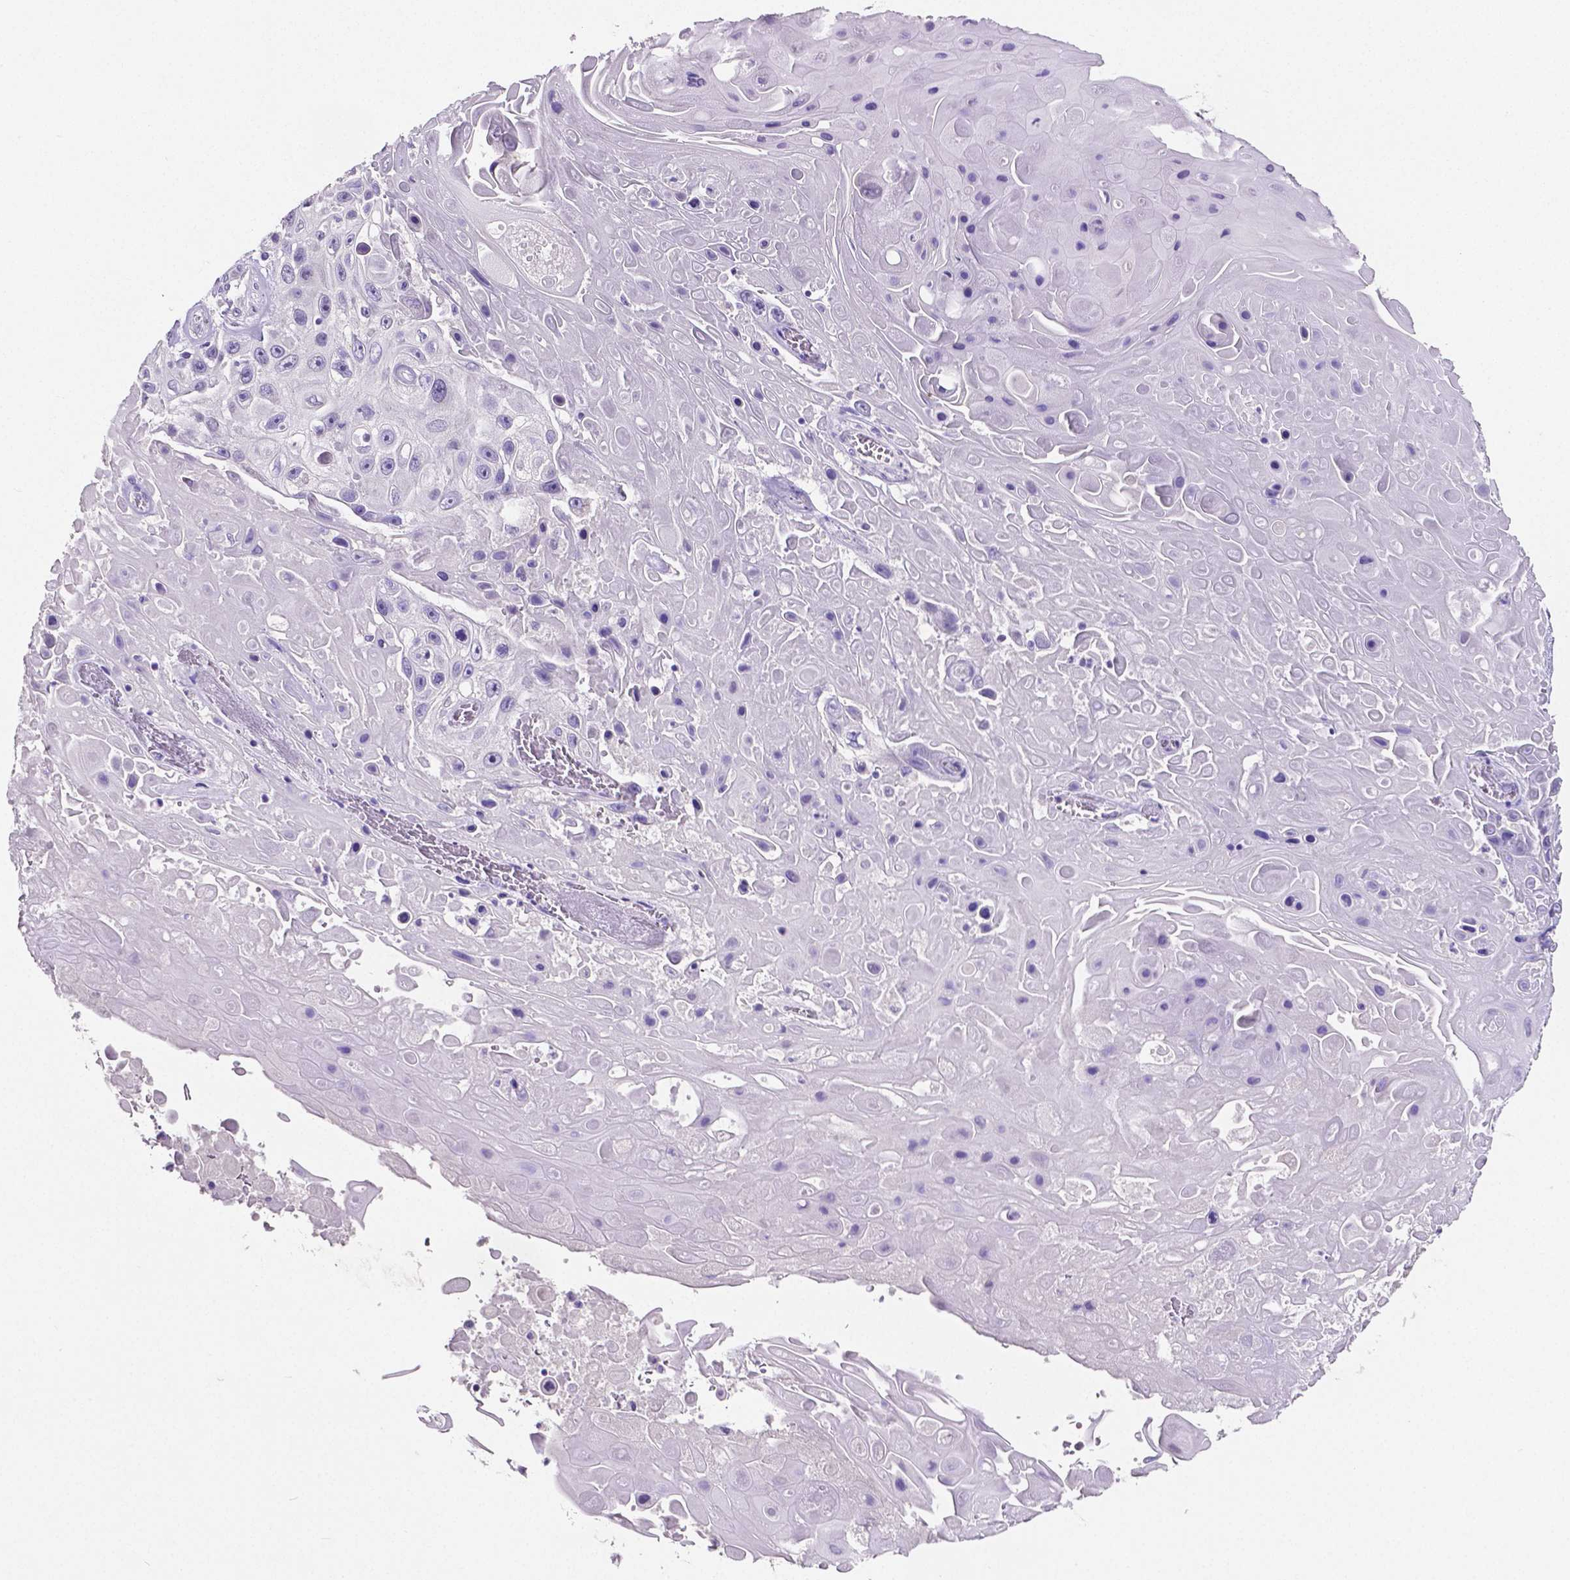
{"staining": {"intensity": "negative", "quantity": "none", "location": "none"}, "tissue": "skin cancer", "cell_type": "Tumor cells", "image_type": "cancer", "snomed": [{"axis": "morphology", "description": "Squamous cell carcinoma, NOS"}, {"axis": "topography", "description": "Skin"}], "caption": "DAB immunohistochemical staining of skin cancer reveals no significant expression in tumor cells.", "gene": "SLC22A2", "patient": {"sex": "male", "age": 82}}